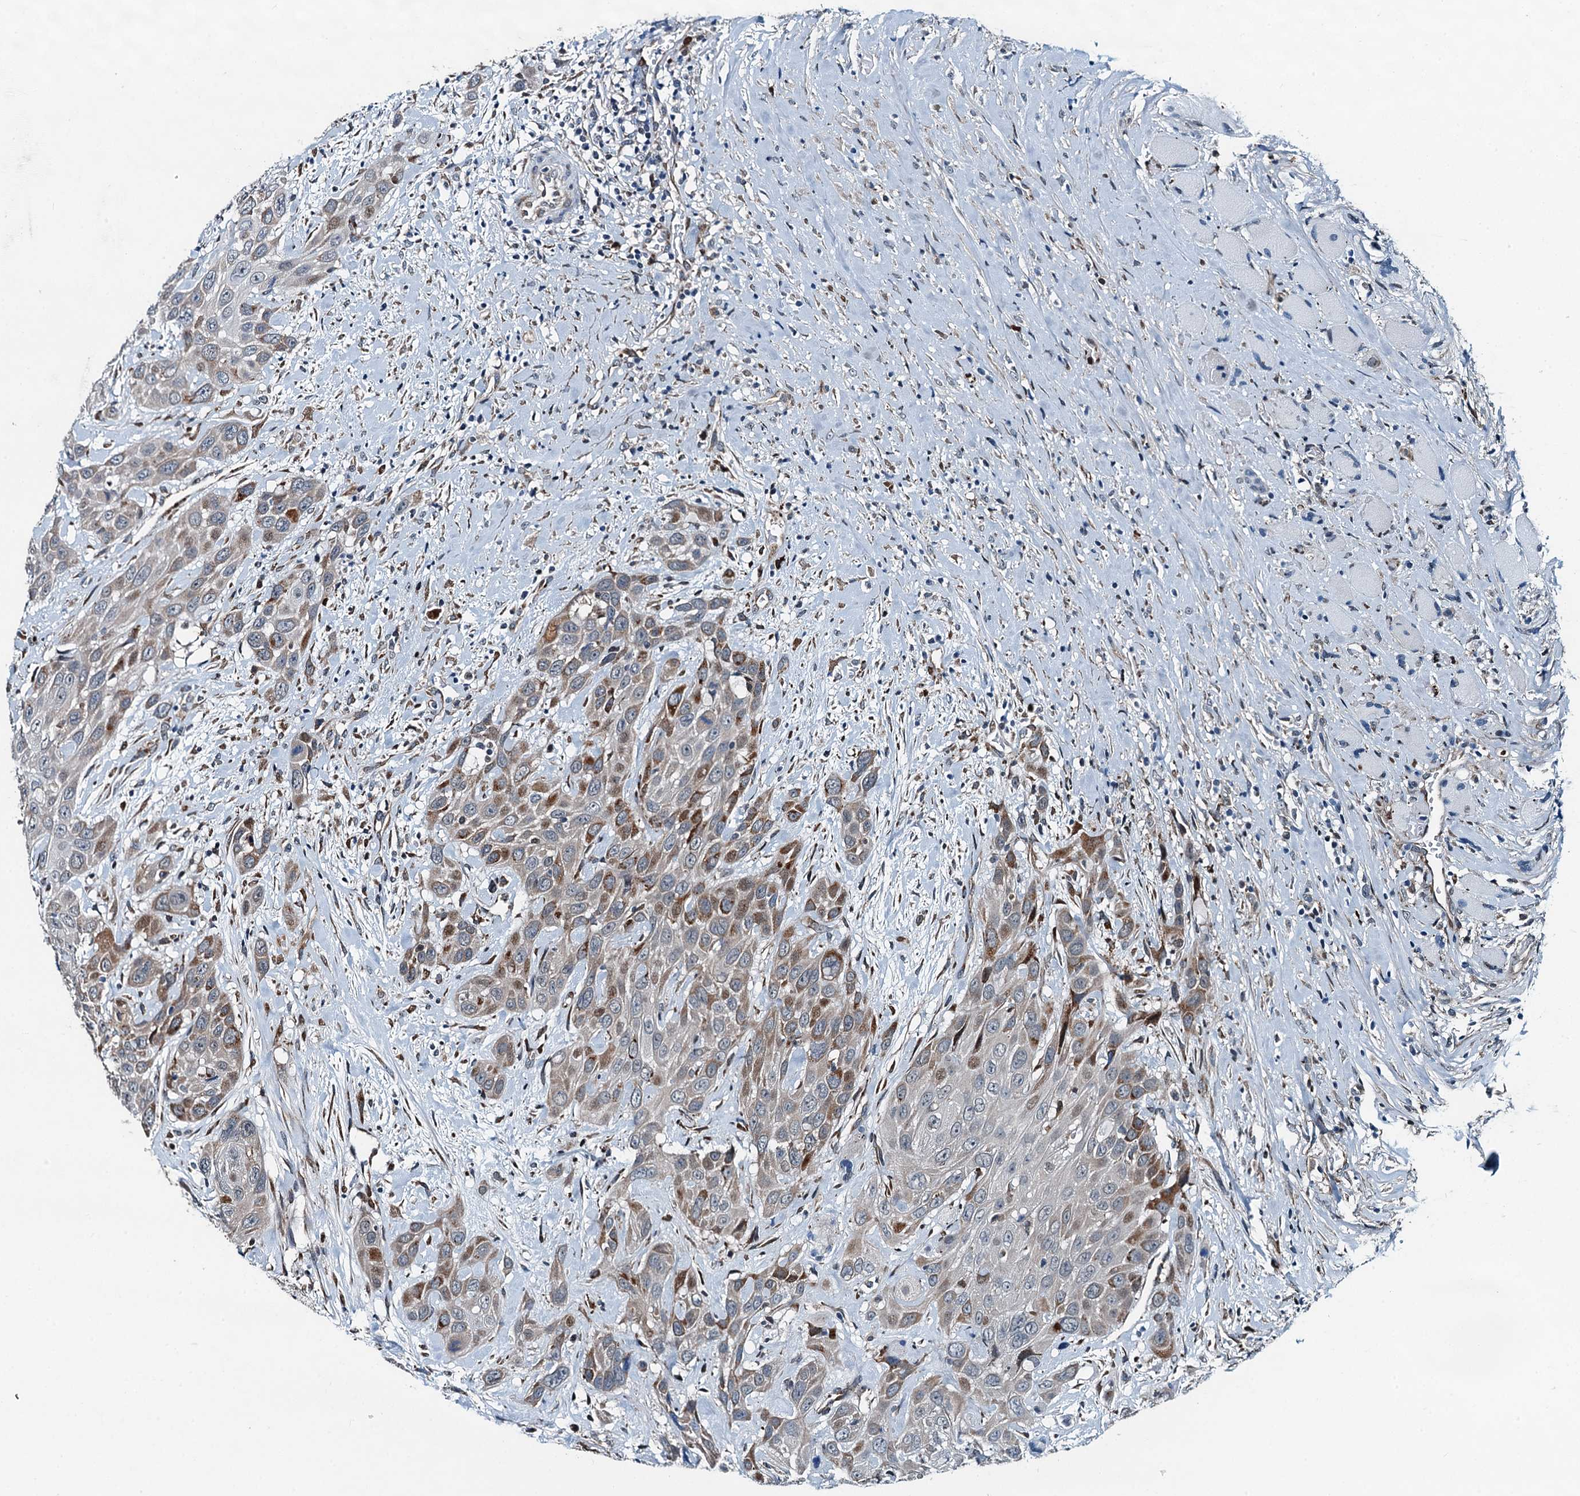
{"staining": {"intensity": "moderate", "quantity": "25%-75%", "location": "cytoplasmic/membranous"}, "tissue": "head and neck cancer", "cell_type": "Tumor cells", "image_type": "cancer", "snomed": [{"axis": "morphology", "description": "Squamous cell carcinoma, NOS"}, {"axis": "topography", "description": "Head-Neck"}], "caption": "Human head and neck squamous cell carcinoma stained with a brown dye demonstrates moderate cytoplasmic/membranous positive expression in about 25%-75% of tumor cells.", "gene": "TAMALIN", "patient": {"sex": "male", "age": 81}}